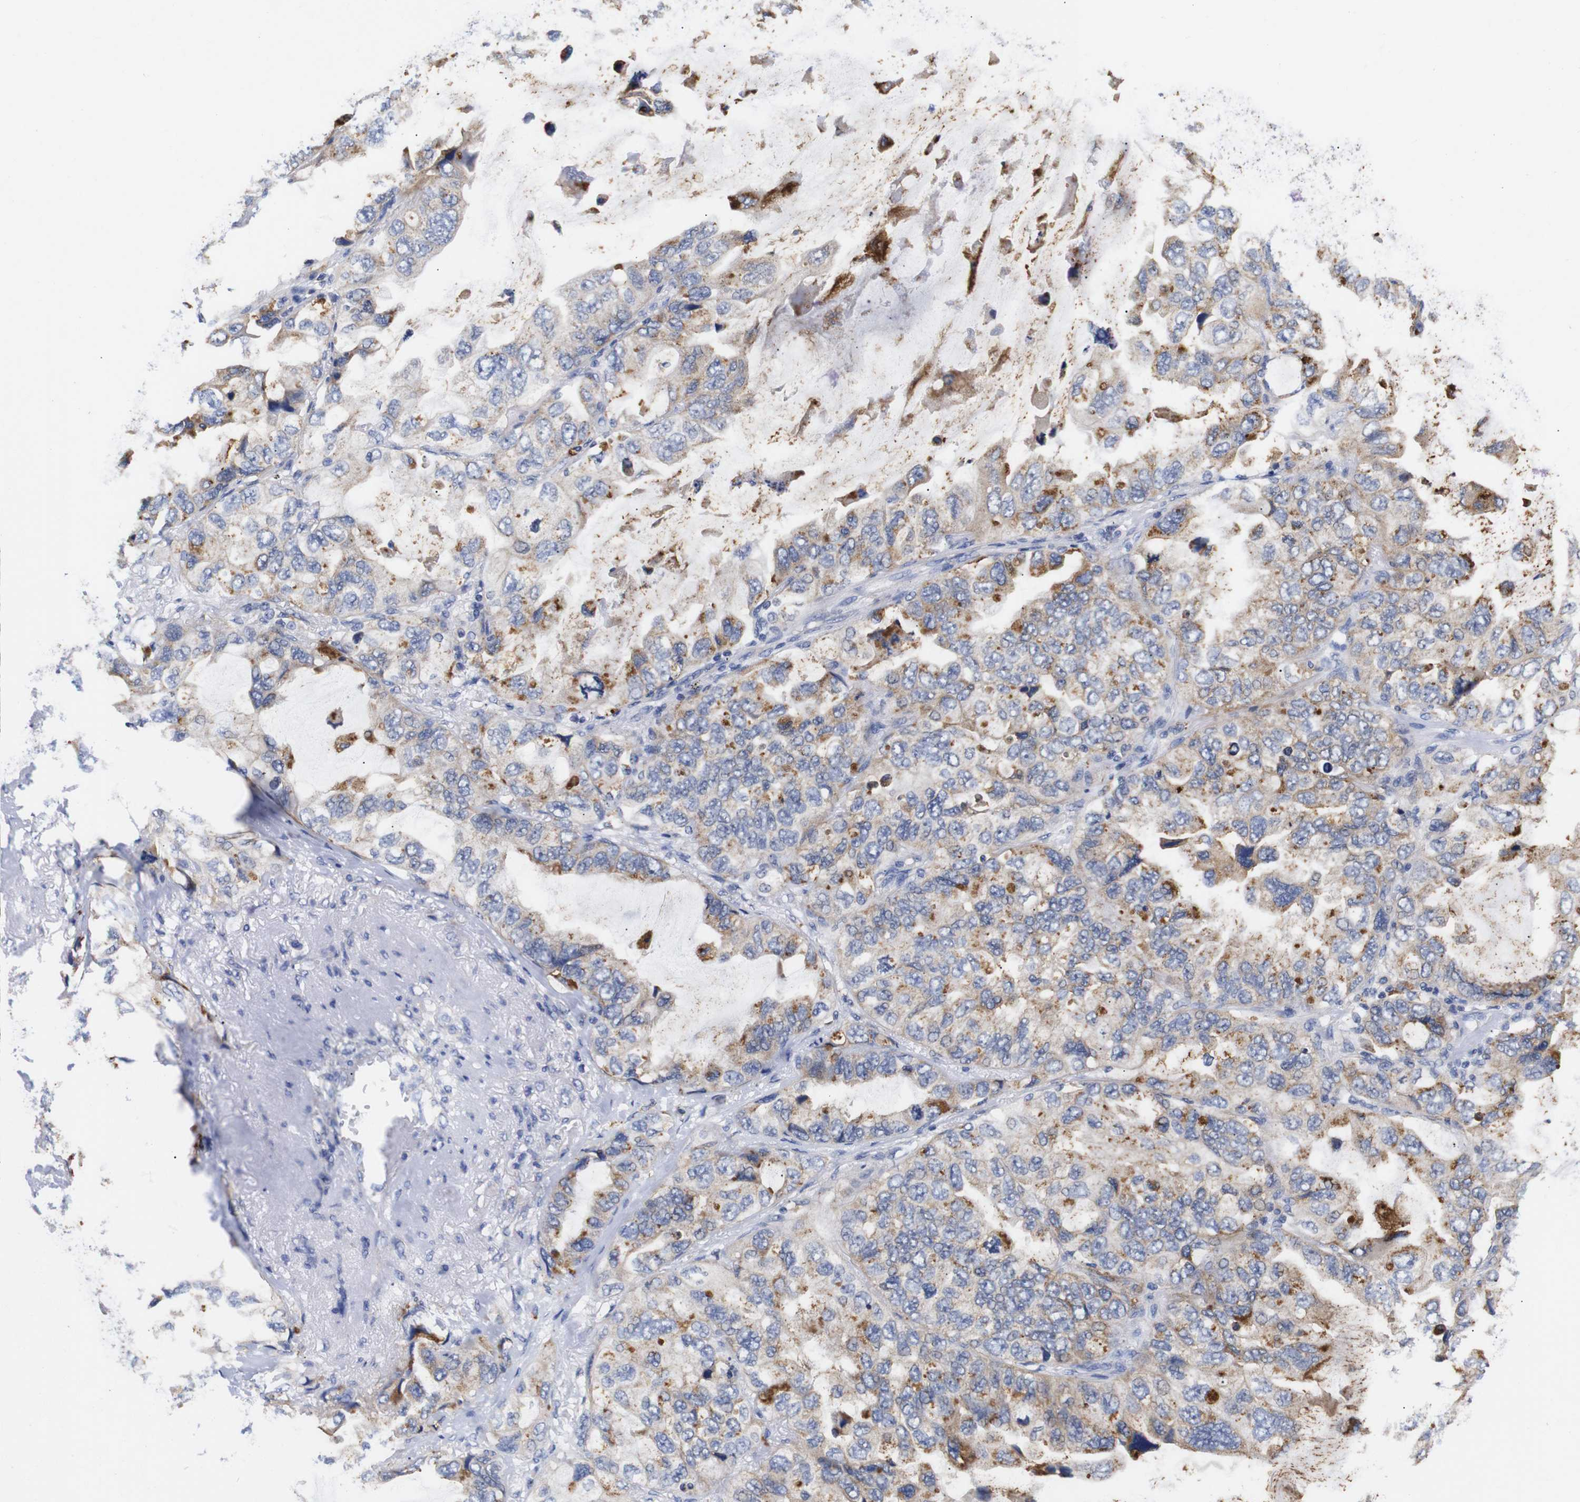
{"staining": {"intensity": "moderate", "quantity": "25%-75%", "location": "cytoplasmic/membranous"}, "tissue": "lung cancer", "cell_type": "Tumor cells", "image_type": "cancer", "snomed": [{"axis": "morphology", "description": "Squamous cell carcinoma, NOS"}, {"axis": "topography", "description": "Lung"}], "caption": "Lung cancer was stained to show a protein in brown. There is medium levels of moderate cytoplasmic/membranous expression in approximately 25%-75% of tumor cells.", "gene": "OPN3", "patient": {"sex": "female", "age": 73}}